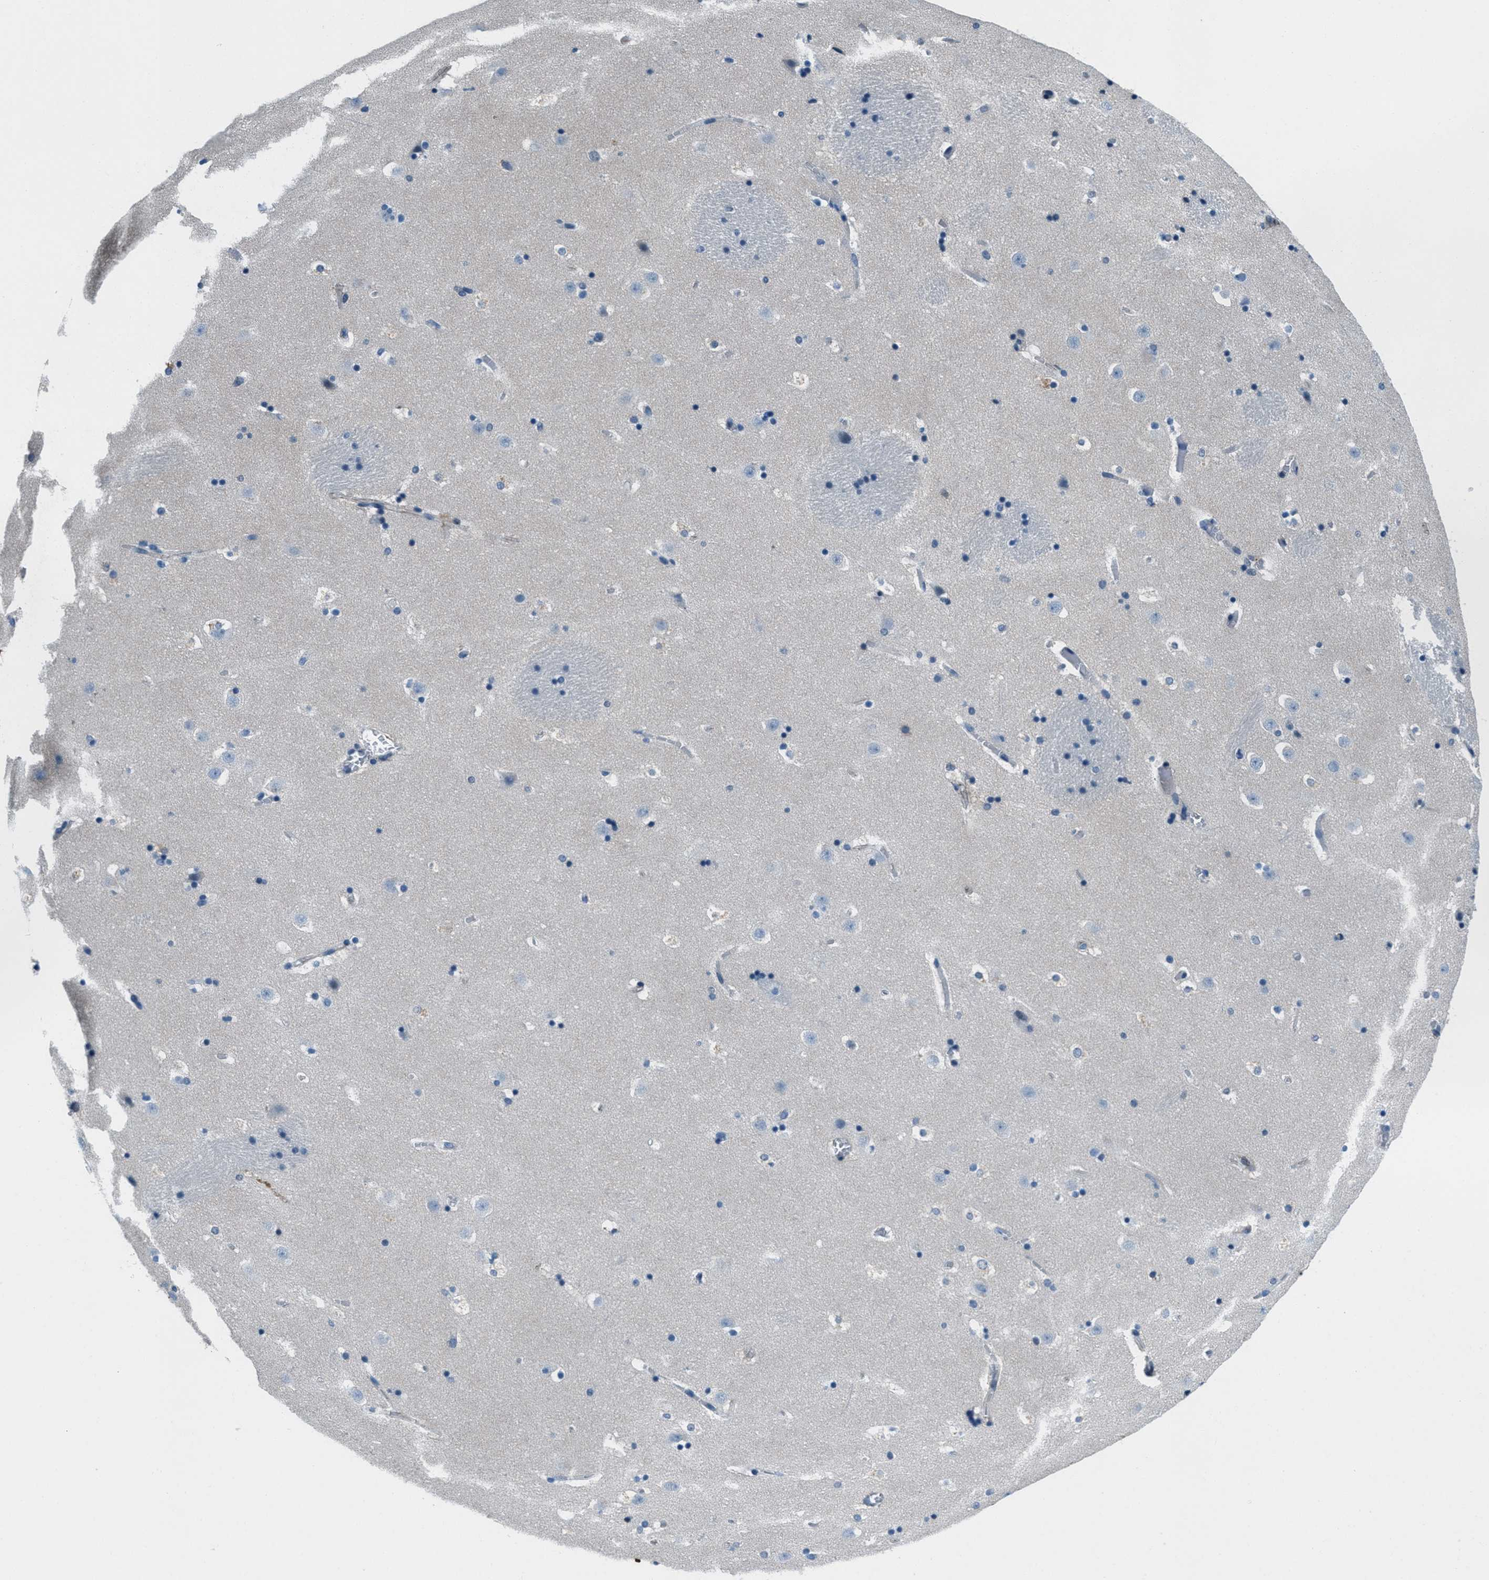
{"staining": {"intensity": "negative", "quantity": "none", "location": "none"}, "tissue": "caudate", "cell_type": "Glial cells", "image_type": "normal", "snomed": [{"axis": "morphology", "description": "Normal tissue, NOS"}, {"axis": "topography", "description": "Lateral ventricle wall"}], "caption": "Immunohistochemical staining of unremarkable human caudate demonstrates no significant positivity in glial cells.", "gene": "FBN1", "patient": {"sex": "male", "age": 45}}